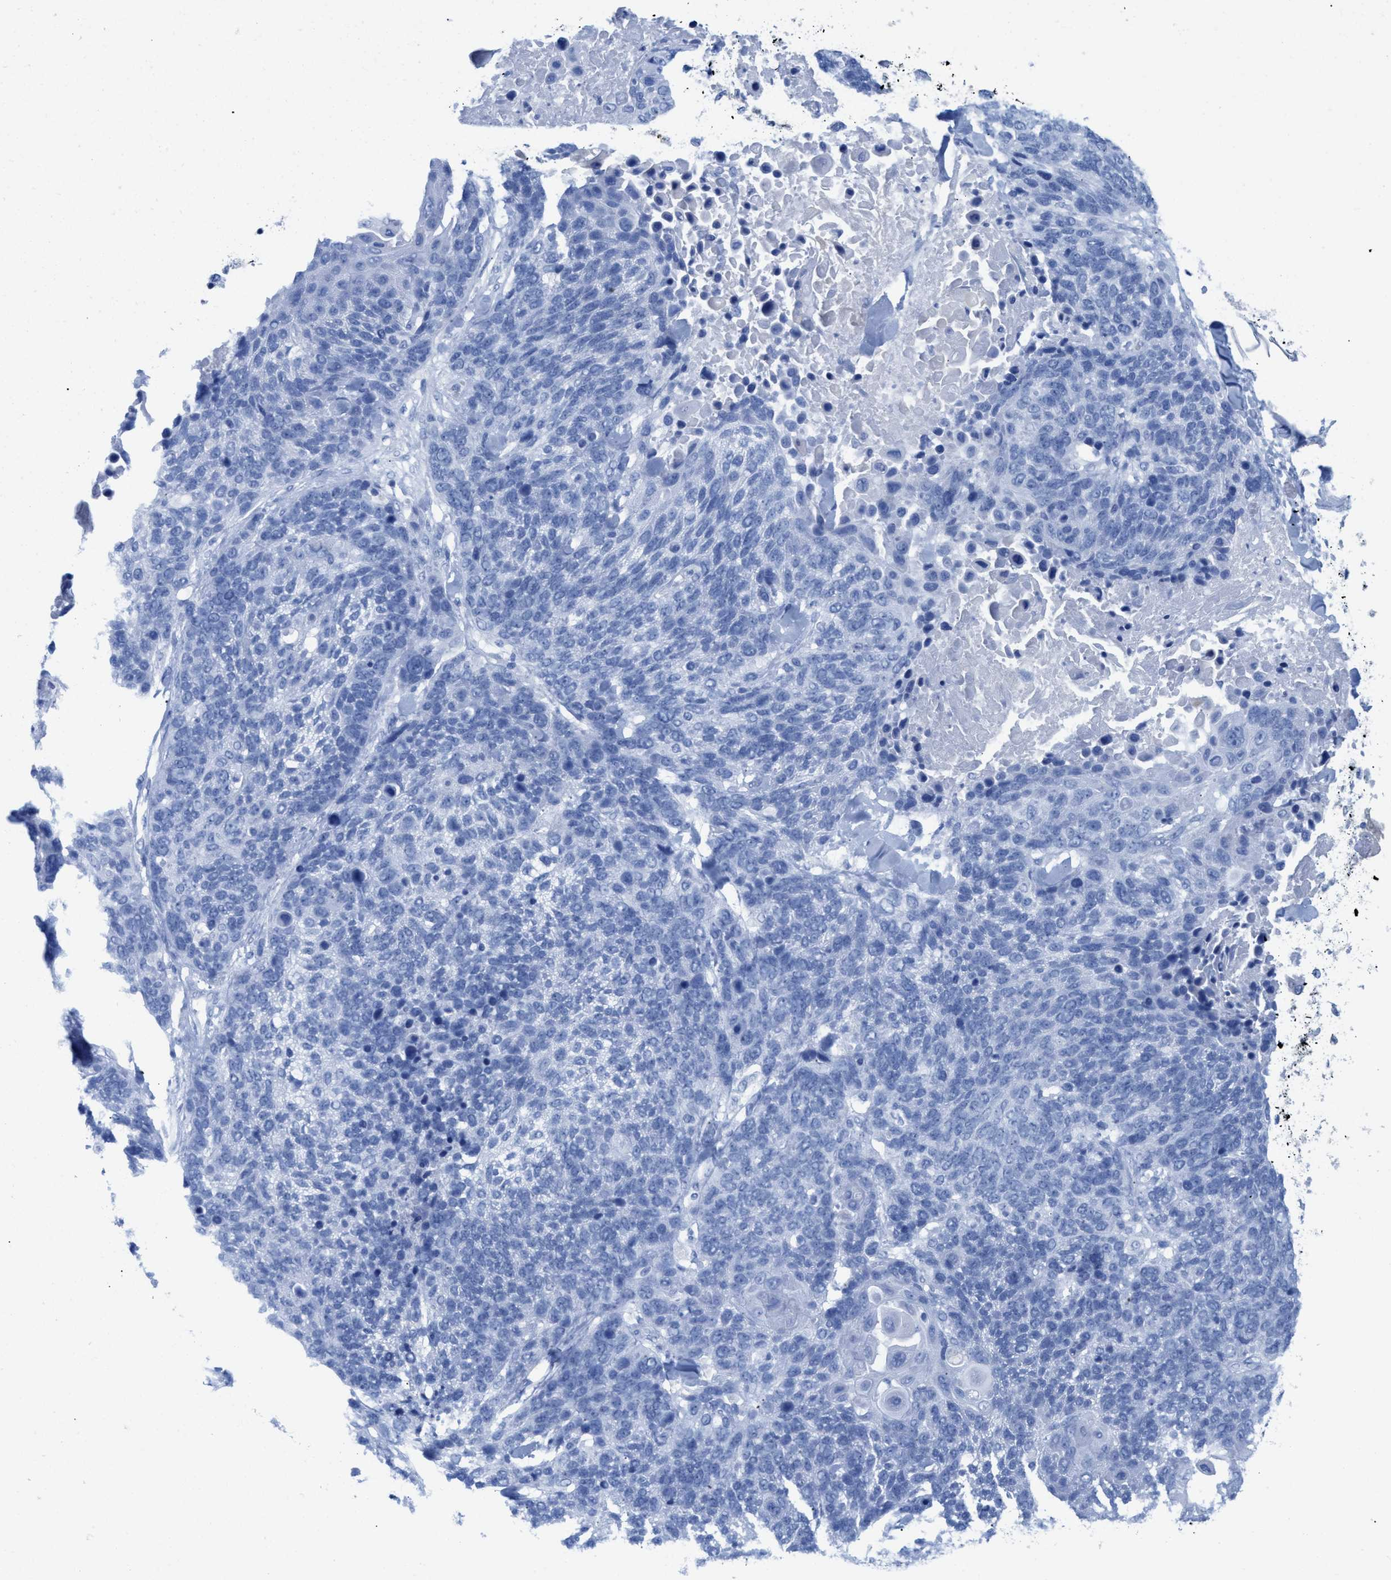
{"staining": {"intensity": "negative", "quantity": "none", "location": "none"}, "tissue": "lung cancer", "cell_type": "Tumor cells", "image_type": "cancer", "snomed": [{"axis": "morphology", "description": "Squamous cell carcinoma, NOS"}, {"axis": "topography", "description": "Lung"}], "caption": "Tumor cells show no significant expression in squamous cell carcinoma (lung).", "gene": "ANKFN1", "patient": {"sex": "male", "age": 65}}